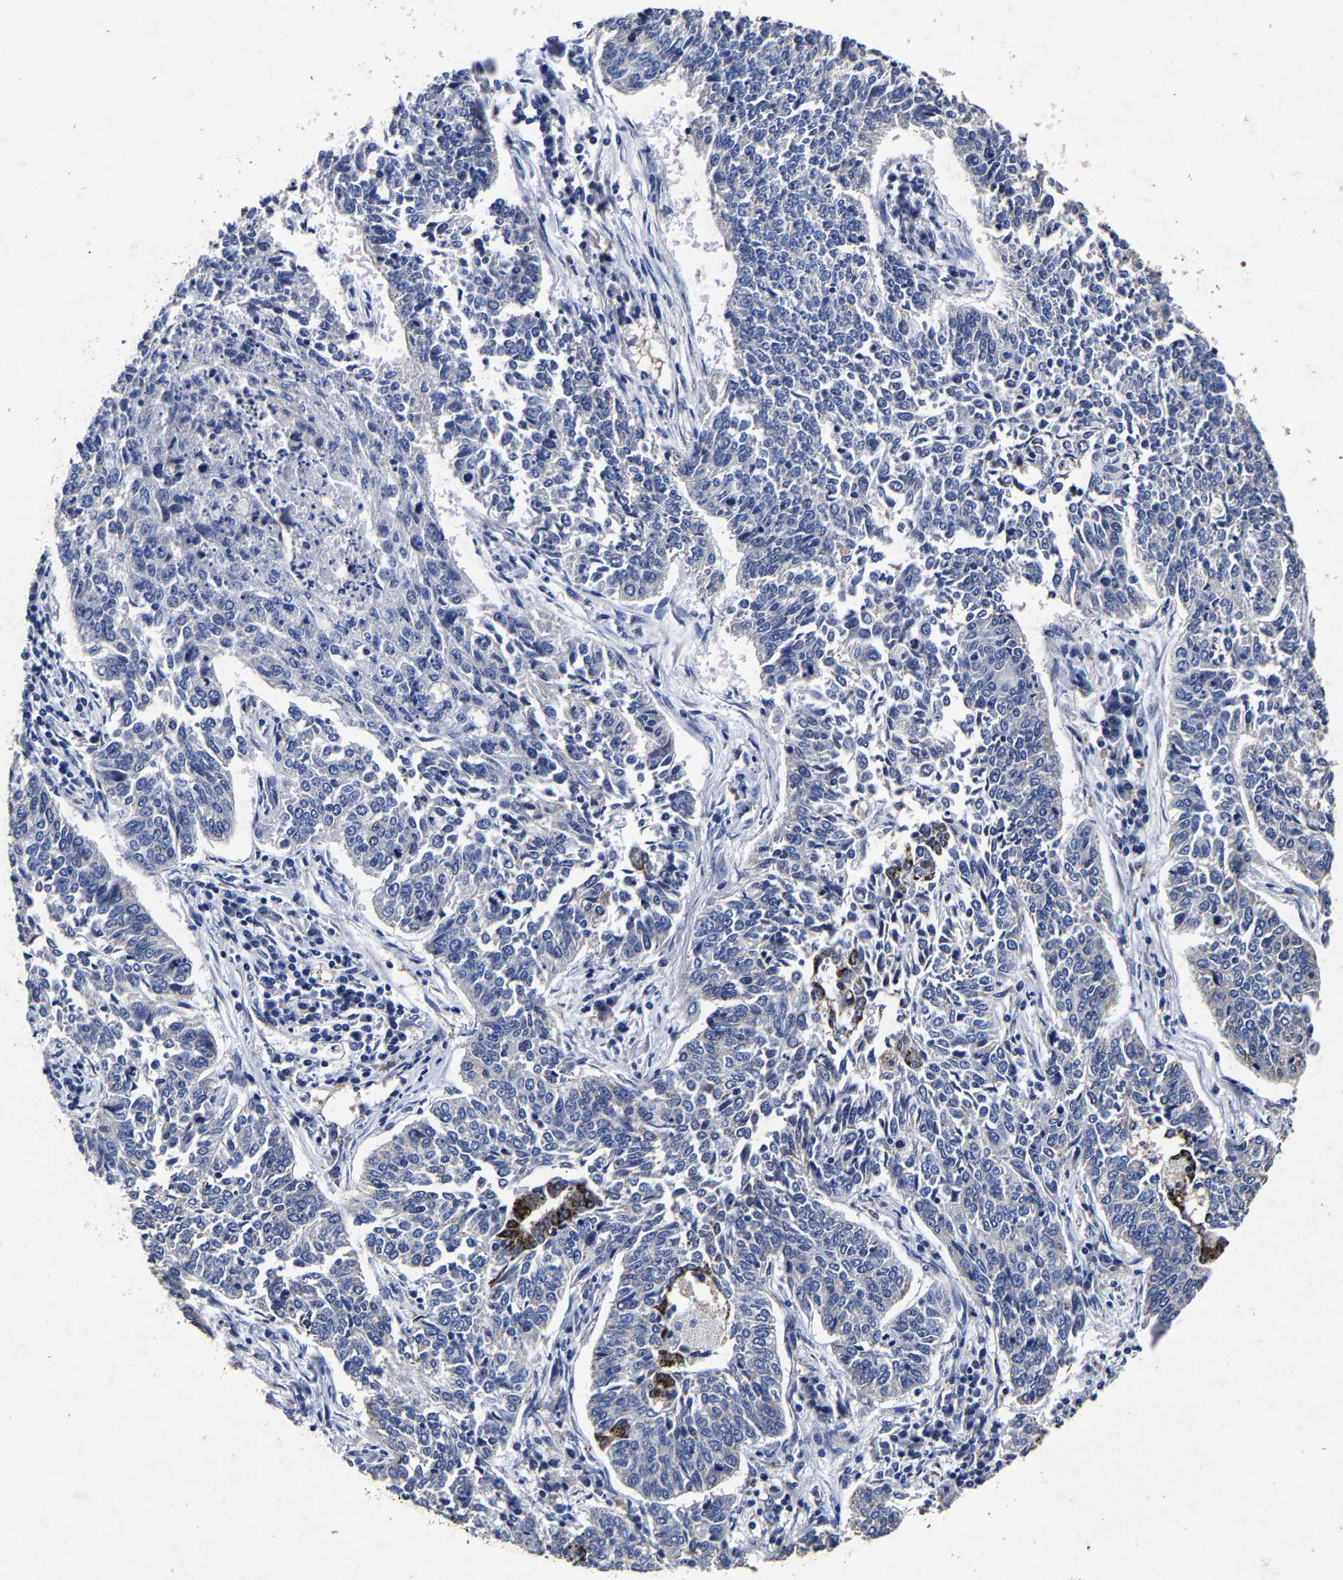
{"staining": {"intensity": "negative", "quantity": "none", "location": "none"}, "tissue": "lung cancer", "cell_type": "Tumor cells", "image_type": "cancer", "snomed": [{"axis": "morphology", "description": "Normal tissue, NOS"}, {"axis": "morphology", "description": "Squamous cell carcinoma, NOS"}, {"axis": "topography", "description": "Cartilage tissue"}, {"axis": "topography", "description": "Bronchus"}, {"axis": "topography", "description": "Lung"}], "caption": "The micrograph reveals no significant expression in tumor cells of lung cancer (squamous cell carcinoma).", "gene": "AASS", "patient": {"sex": "female", "age": 49}}